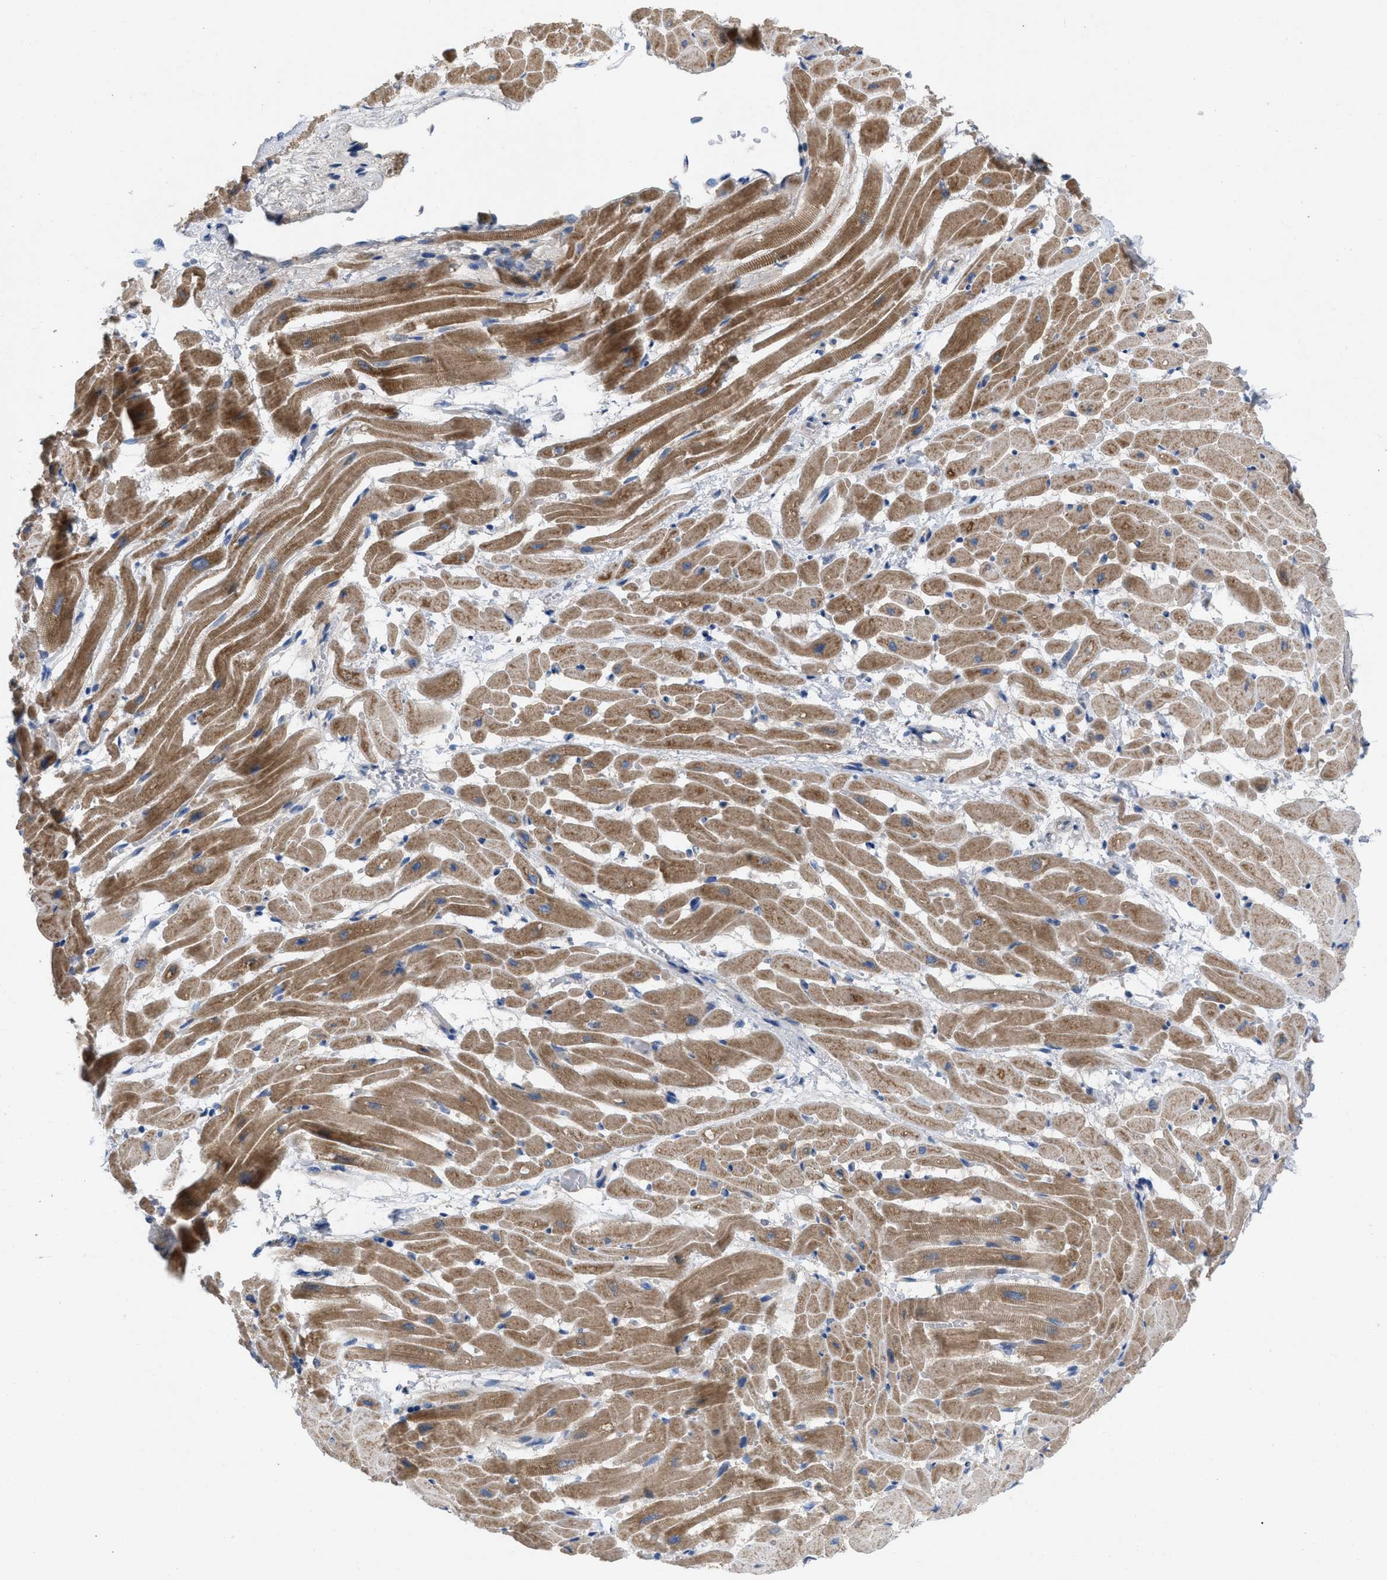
{"staining": {"intensity": "moderate", "quantity": ">75%", "location": "cytoplasmic/membranous"}, "tissue": "heart muscle", "cell_type": "Cardiomyocytes", "image_type": "normal", "snomed": [{"axis": "morphology", "description": "Normal tissue, NOS"}, {"axis": "topography", "description": "Heart"}], "caption": "An immunohistochemistry micrograph of unremarkable tissue is shown. Protein staining in brown shows moderate cytoplasmic/membranous positivity in heart muscle within cardiomyocytes. (DAB IHC, brown staining for protein, blue staining for nuclei).", "gene": "PLPPR5", "patient": {"sex": "male", "age": 45}}